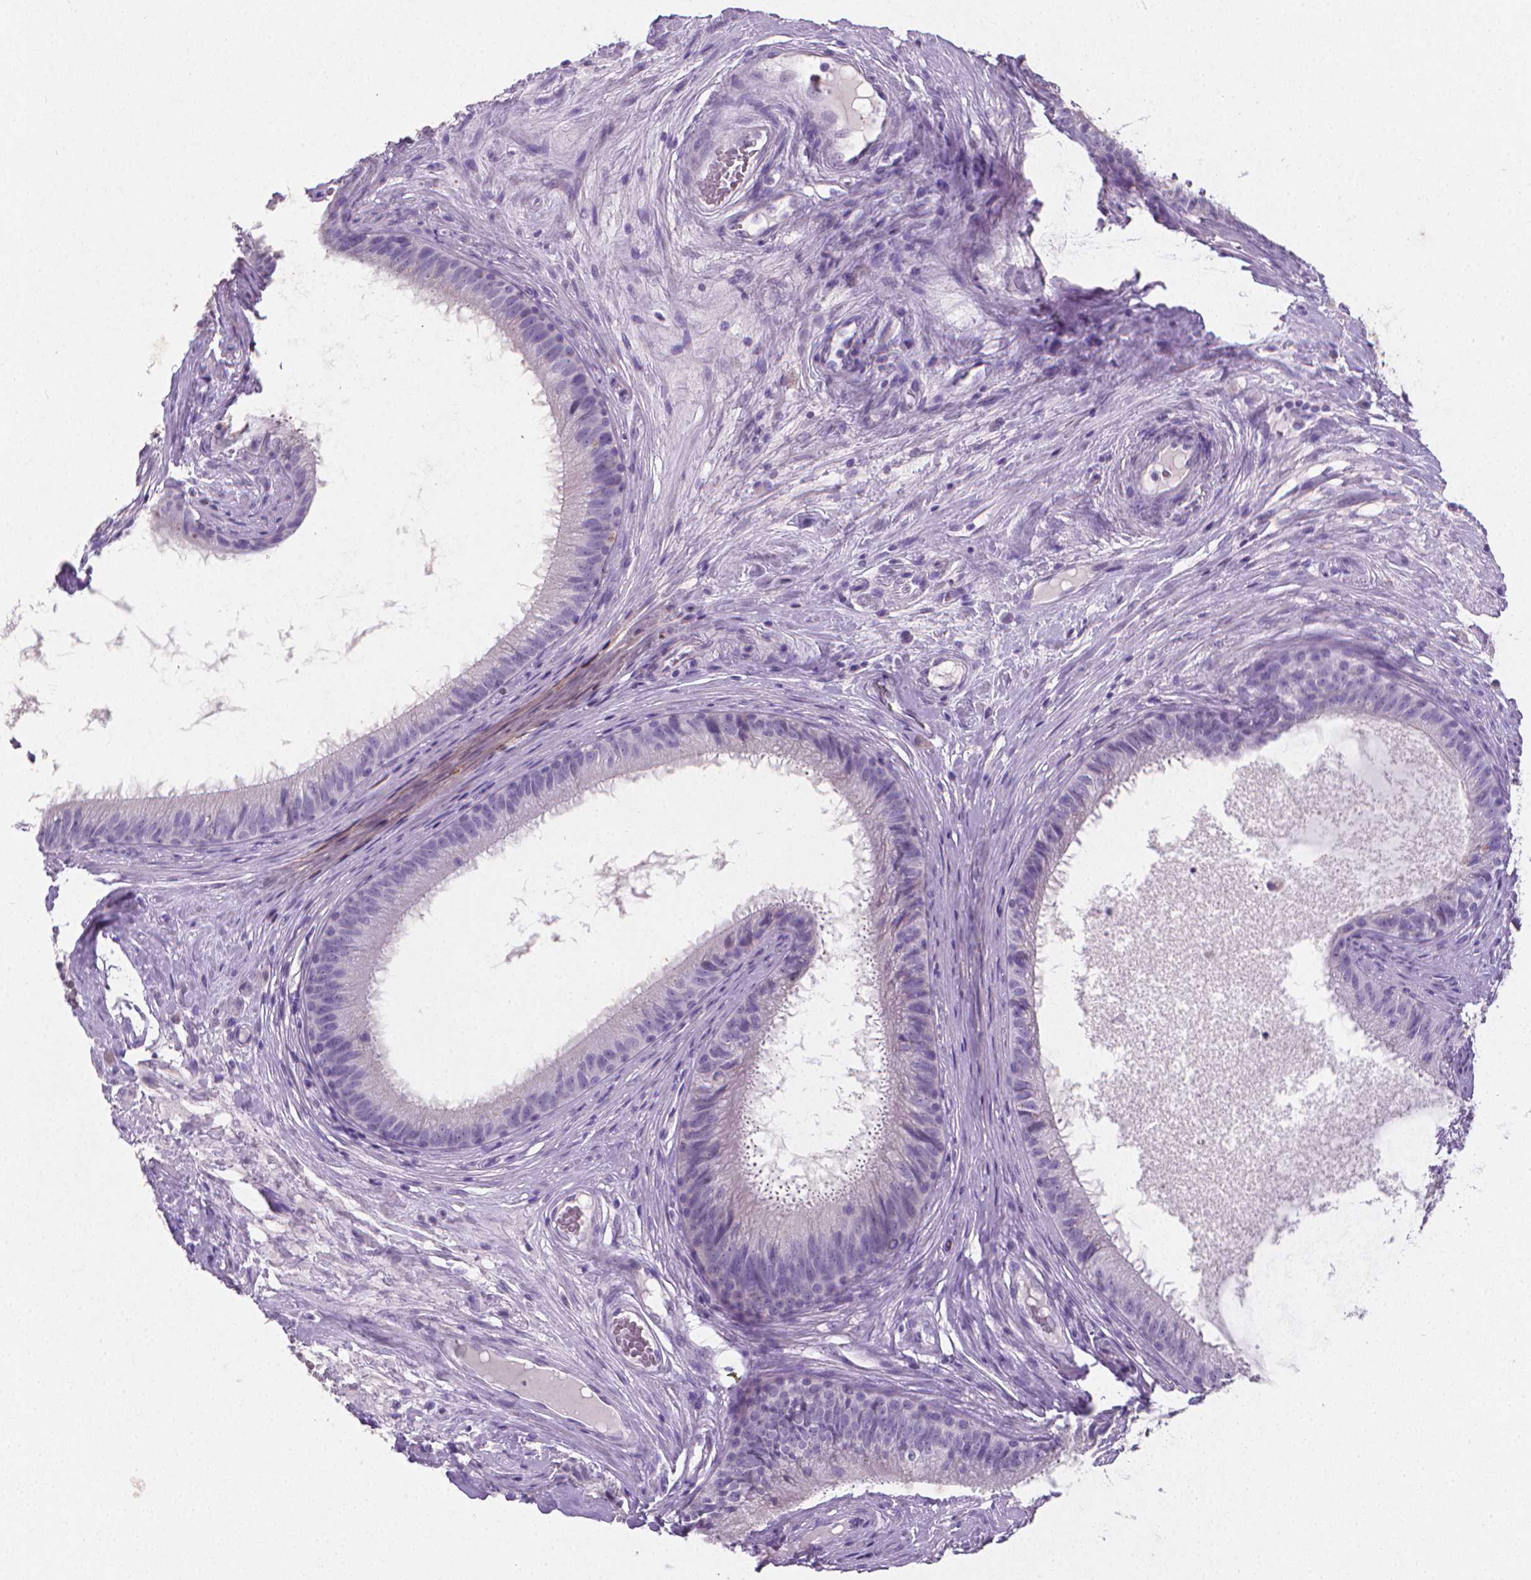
{"staining": {"intensity": "negative", "quantity": "none", "location": "none"}, "tissue": "epididymis", "cell_type": "Glandular cells", "image_type": "normal", "snomed": [{"axis": "morphology", "description": "Normal tissue, NOS"}, {"axis": "topography", "description": "Epididymis"}], "caption": "Unremarkable epididymis was stained to show a protein in brown. There is no significant positivity in glandular cells. Brightfield microscopy of immunohistochemistry (IHC) stained with DAB (brown) and hematoxylin (blue), captured at high magnification.", "gene": "XPNPEP2", "patient": {"sex": "male", "age": 59}}